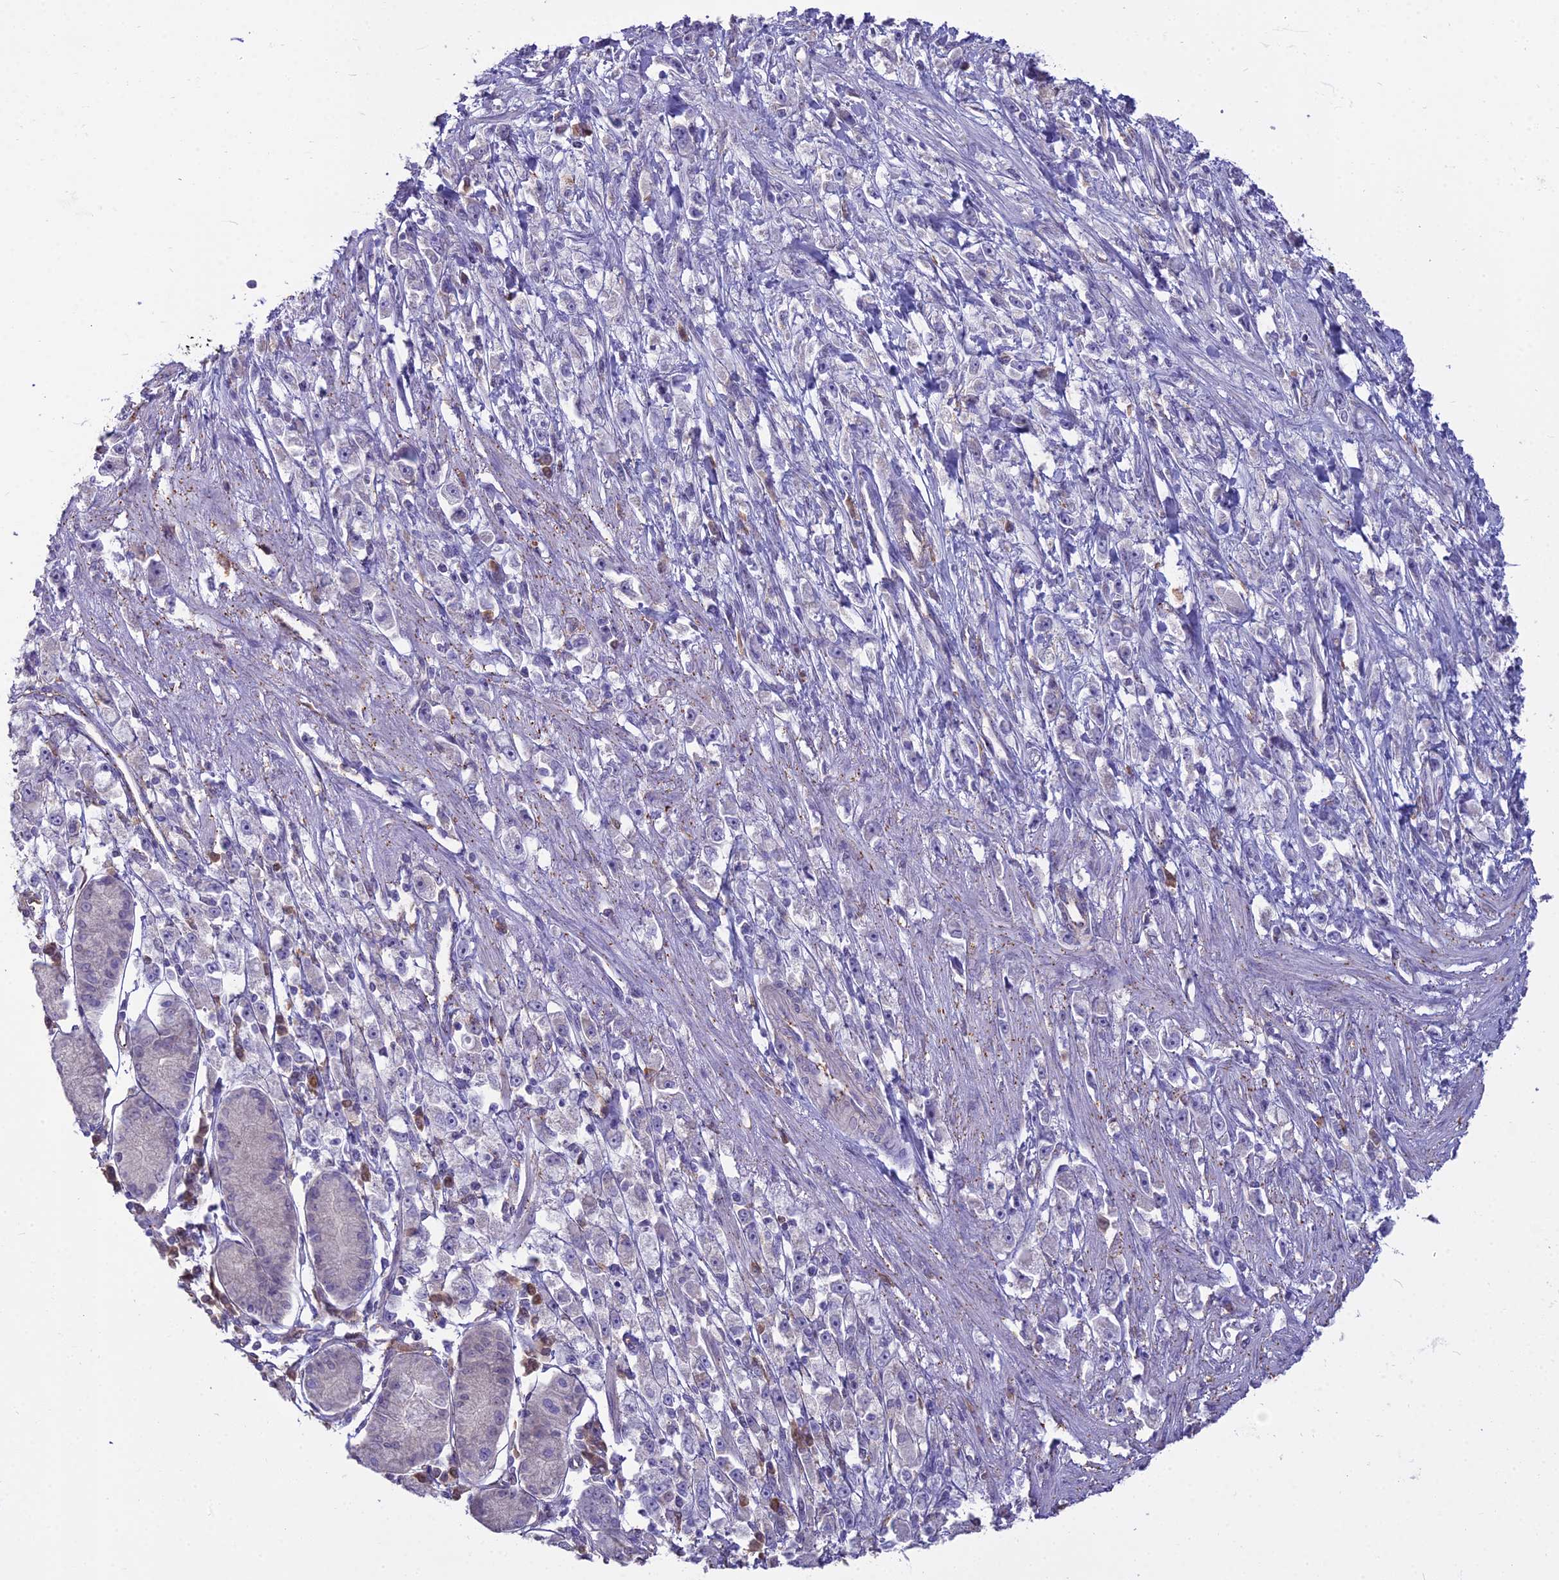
{"staining": {"intensity": "negative", "quantity": "none", "location": "none"}, "tissue": "stomach cancer", "cell_type": "Tumor cells", "image_type": "cancer", "snomed": [{"axis": "morphology", "description": "Adenocarcinoma, NOS"}, {"axis": "topography", "description": "Stomach"}], "caption": "Immunohistochemical staining of human adenocarcinoma (stomach) exhibits no significant expression in tumor cells.", "gene": "BLNK", "patient": {"sex": "female", "age": 59}}